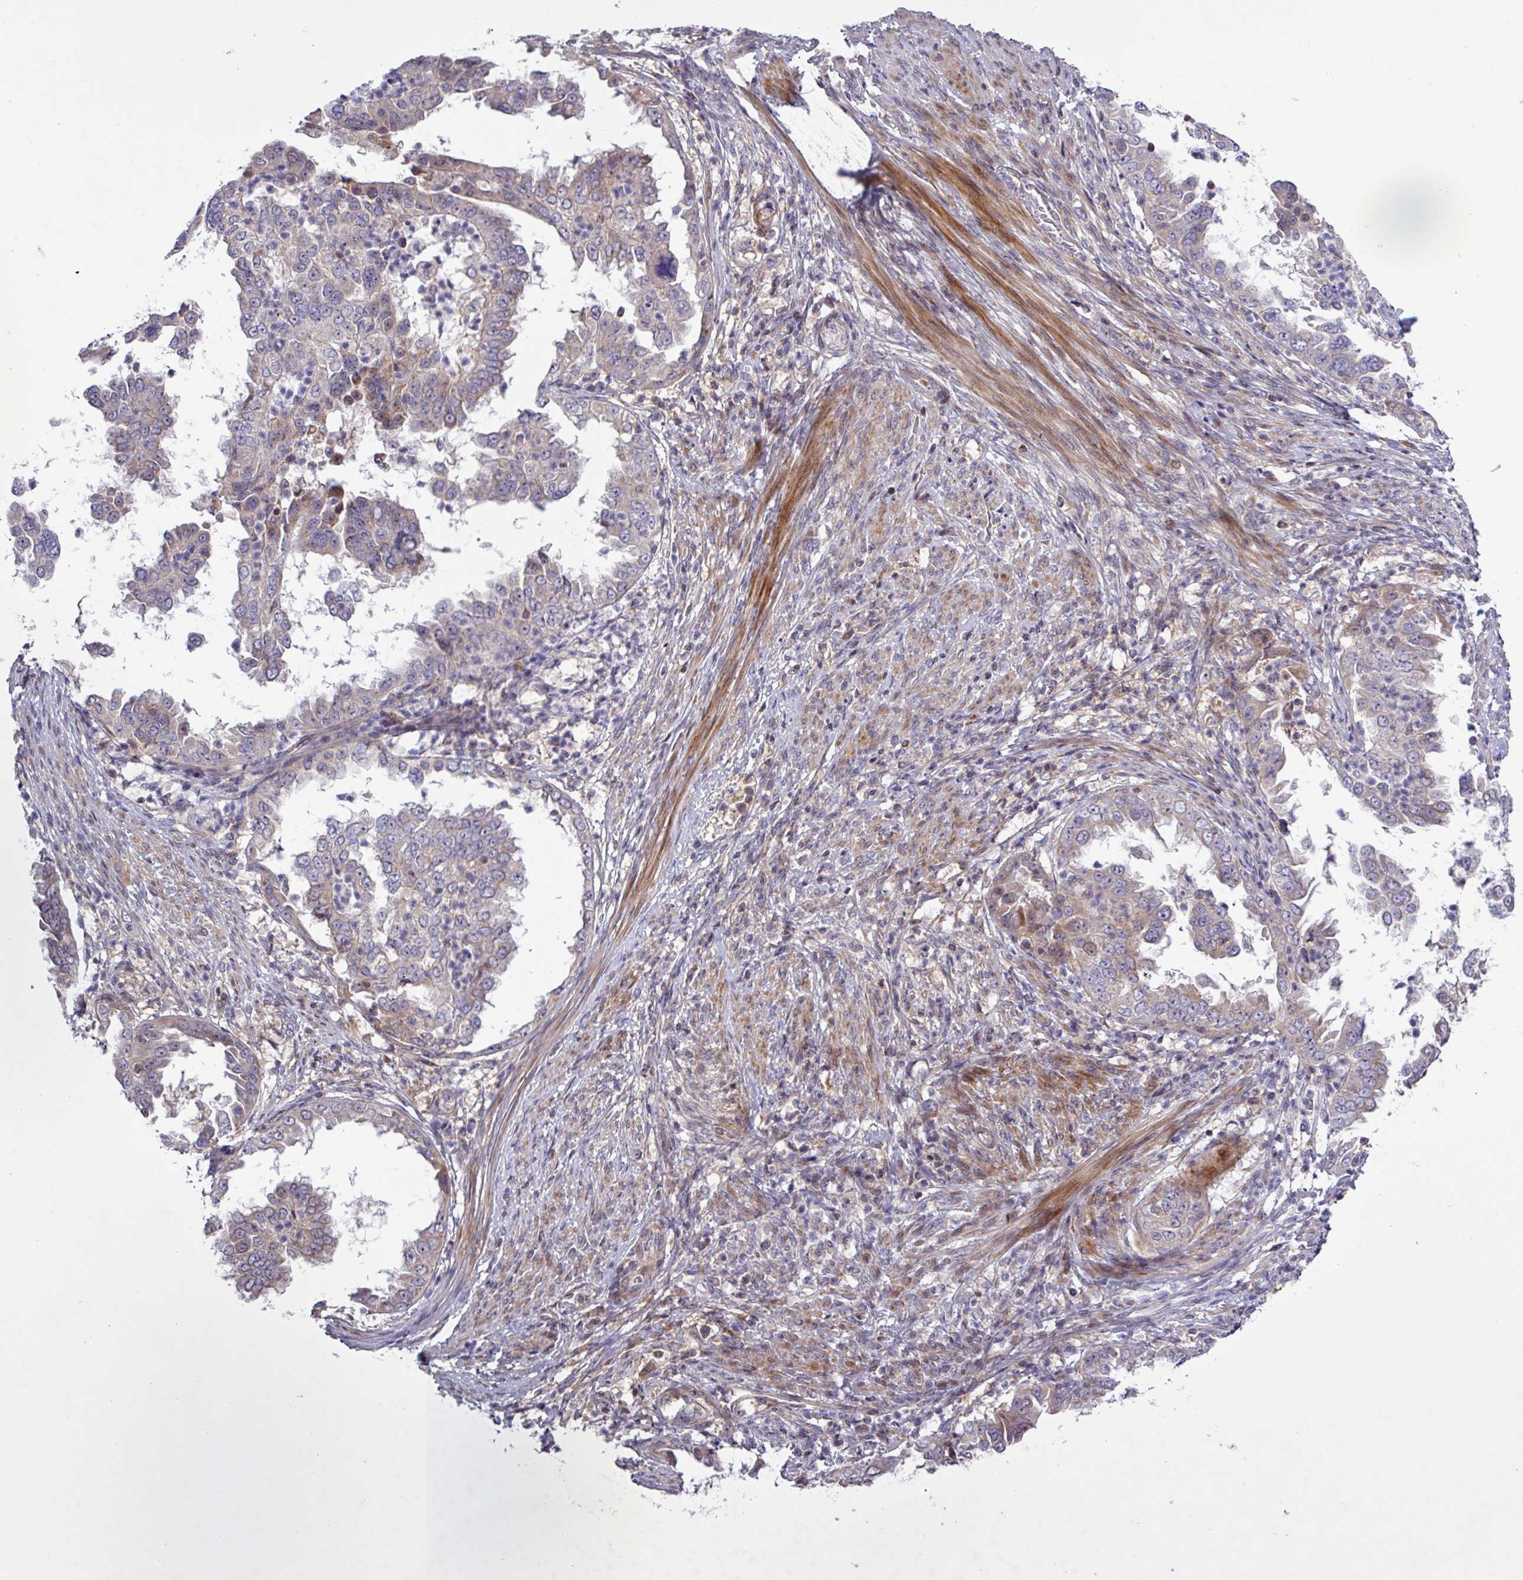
{"staining": {"intensity": "weak", "quantity": "25%-75%", "location": "cytoplasmic/membranous"}, "tissue": "endometrial cancer", "cell_type": "Tumor cells", "image_type": "cancer", "snomed": [{"axis": "morphology", "description": "Adenocarcinoma, NOS"}, {"axis": "topography", "description": "Endometrium"}], "caption": "An IHC image of neoplastic tissue is shown. Protein staining in brown highlights weak cytoplasmic/membranous positivity in endometrial cancer (adenocarcinoma) within tumor cells.", "gene": "TNFSF12", "patient": {"sex": "female", "age": 85}}